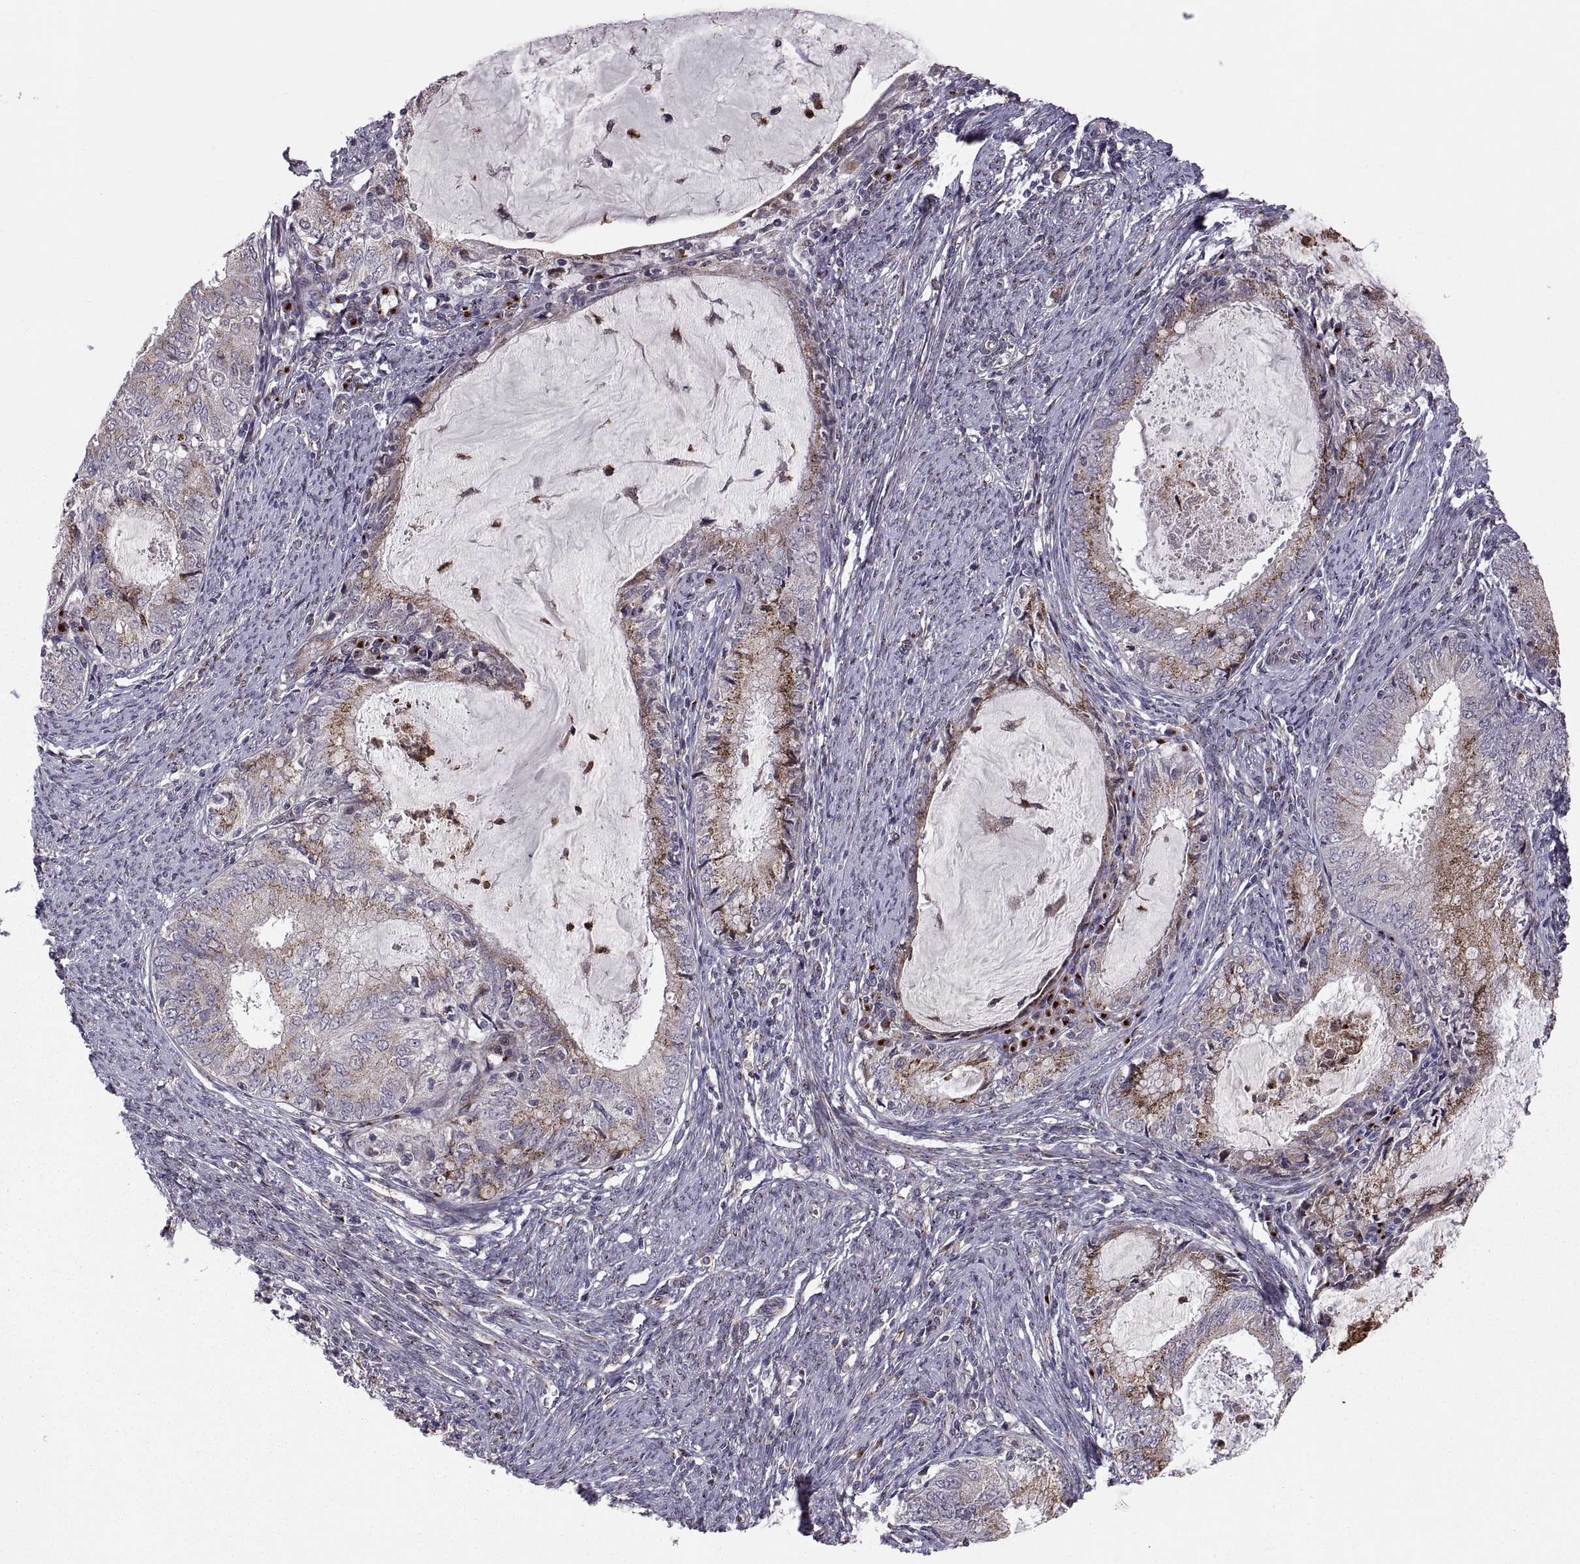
{"staining": {"intensity": "moderate", "quantity": "25%-75%", "location": "cytoplasmic/membranous"}, "tissue": "endometrial cancer", "cell_type": "Tumor cells", "image_type": "cancer", "snomed": [{"axis": "morphology", "description": "Adenocarcinoma, NOS"}, {"axis": "topography", "description": "Endometrium"}], "caption": "Tumor cells exhibit moderate cytoplasmic/membranous positivity in about 25%-75% of cells in endometrial adenocarcinoma.", "gene": "TESC", "patient": {"sex": "female", "age": 57}}